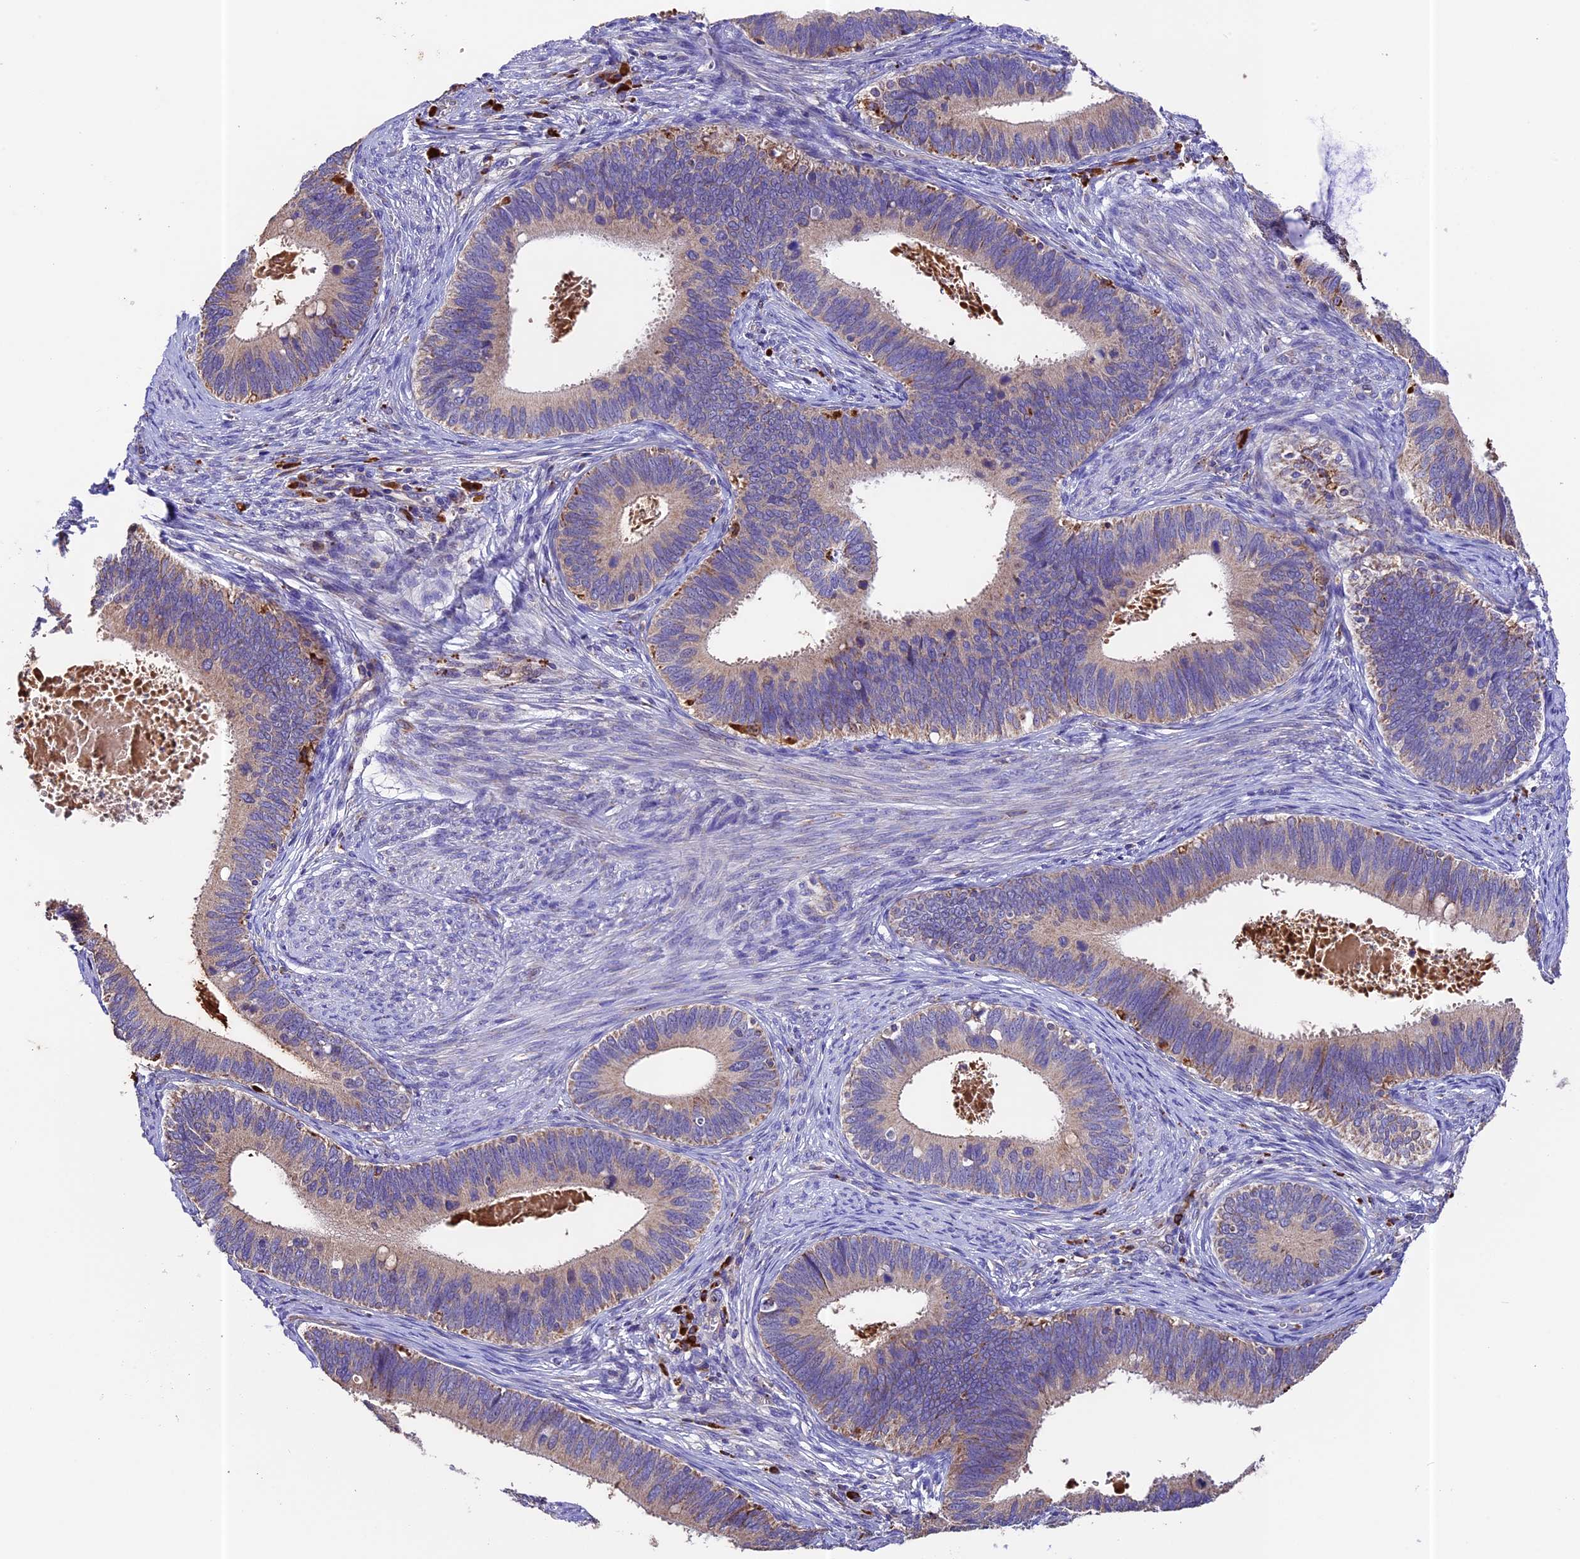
{"staining": {"intensity": "moderate", "quantity": "<25%", "location": "cytoplasmic/membranous"}, "tissue": "cervical cancer", "cell_type": "Tumor cells", "image_type": "cancer", "snomed": [{"axis": "morphology", "description": "Adenocarcinoma, NOS"}, {"axis": "topography", "description": "Cervix"}], "caption": "Human cervical adenocarcinoma stained for a protein (brown) demonstrates moderate cytoplasmic/membranous positive staining in approximately <25% of tumor cells.", "gene": "METTL22", "patient": {"sex": "female", "age": 42}}